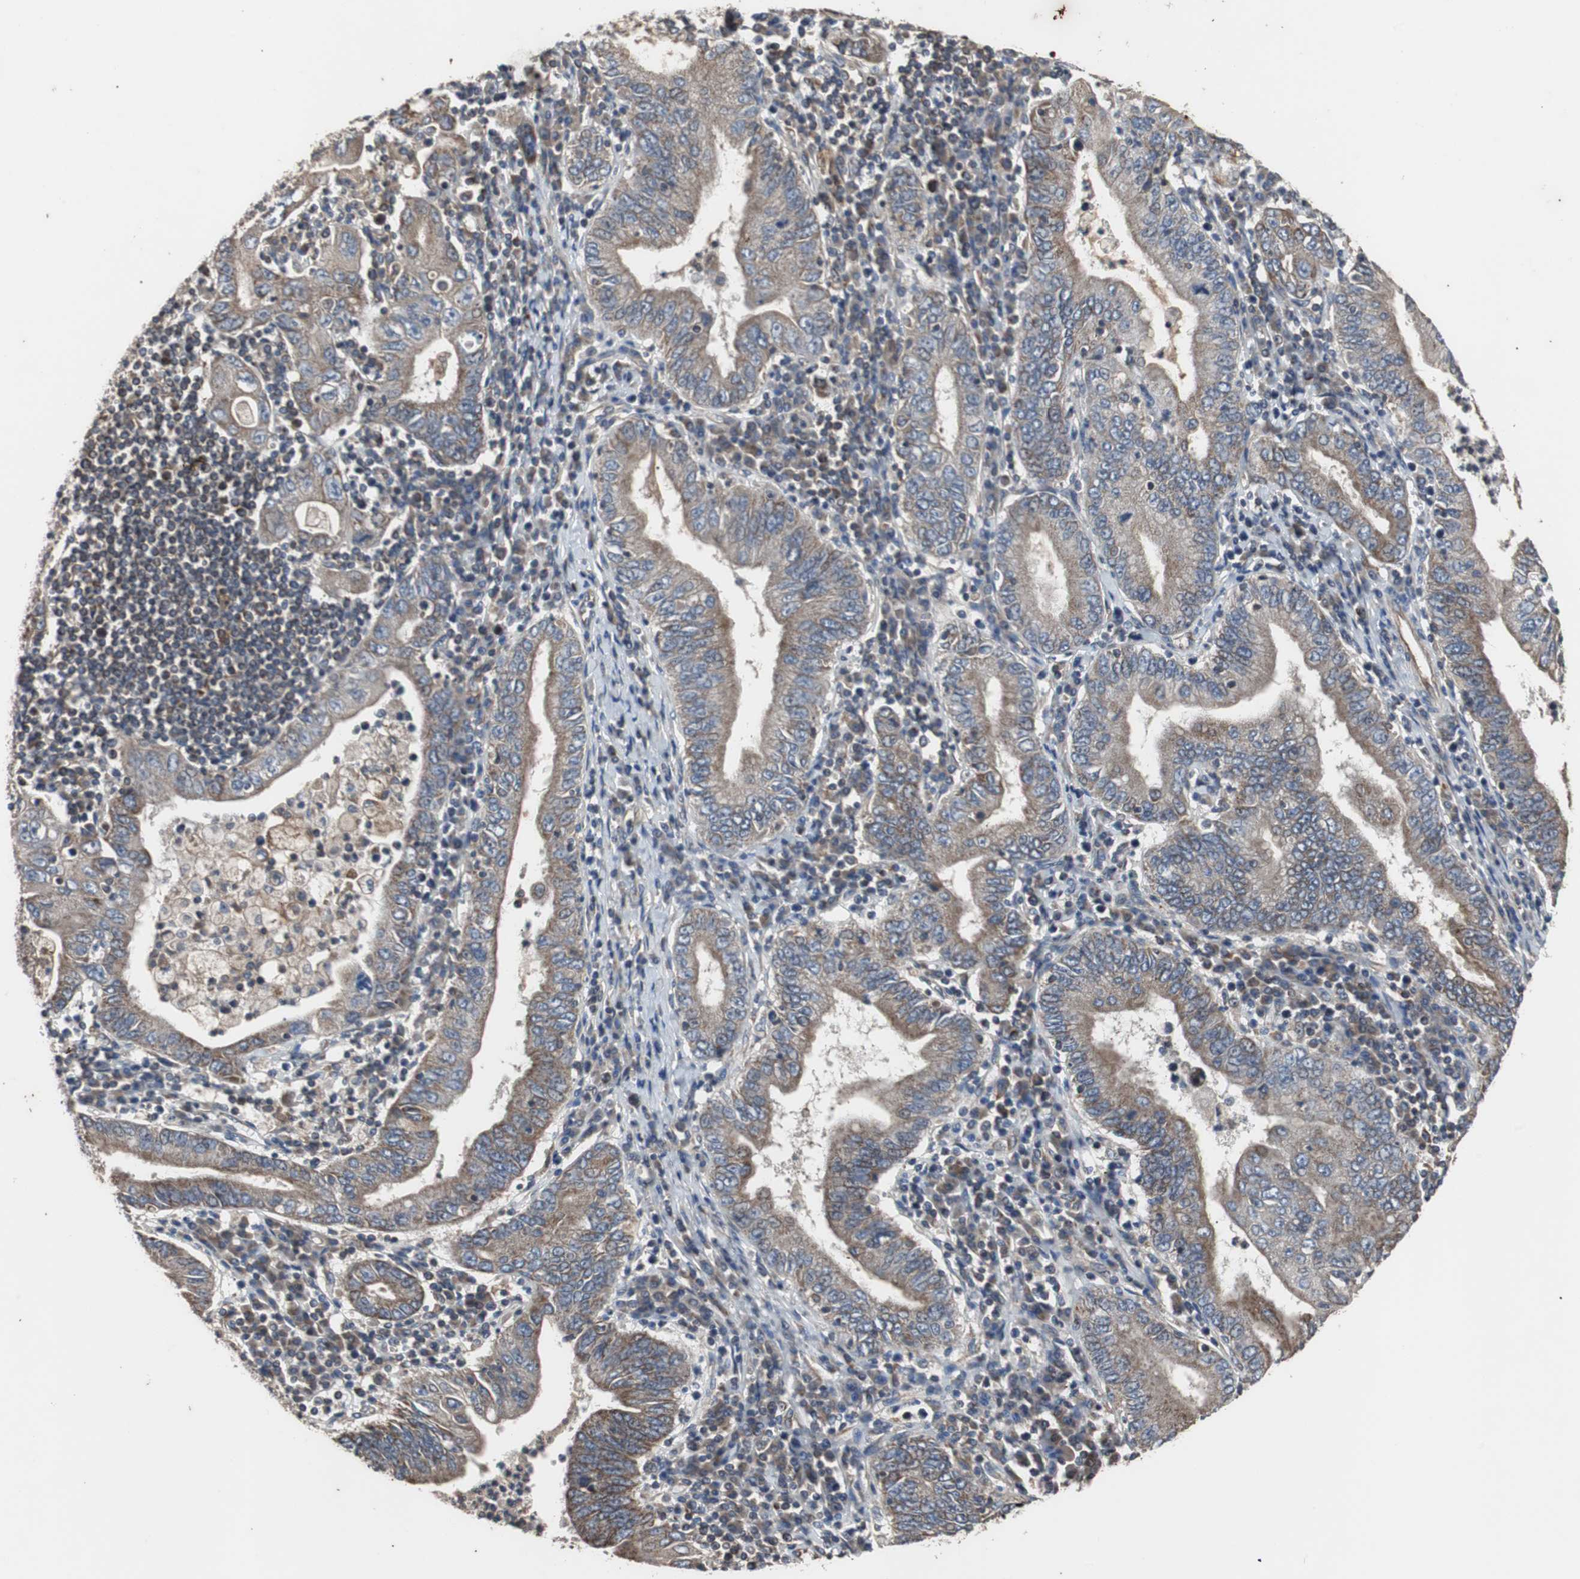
{"staining": {"intensity": "weak", "quantity": ">75%", "location": "cytoplasmic/membranous"}, "tissue": "stomach cancer", "cell_type": "Tumor cells", "image_type": "cancer", "snomed": [{"axis": "morphology", "description": "Normal tissue, NOS"}, {"axis": "morphology", "description": "Adenocarcinoma, NOS"}, {"axis": "topography", "description": "Esophagus"}, {"axis": "topography", "description": "Stomach, upper"}, {"axis": "topography", "description": "Peripheral nerve tissue"}], "caption": "This is a micrograph of immunohistochemistry staining of stomach adenocarcinoma, which shows weak staining in the cytoplasmic/membranous of tumor cells.", "gene": "ACTR3", "patient": {"sex": "male", "age": 62}}